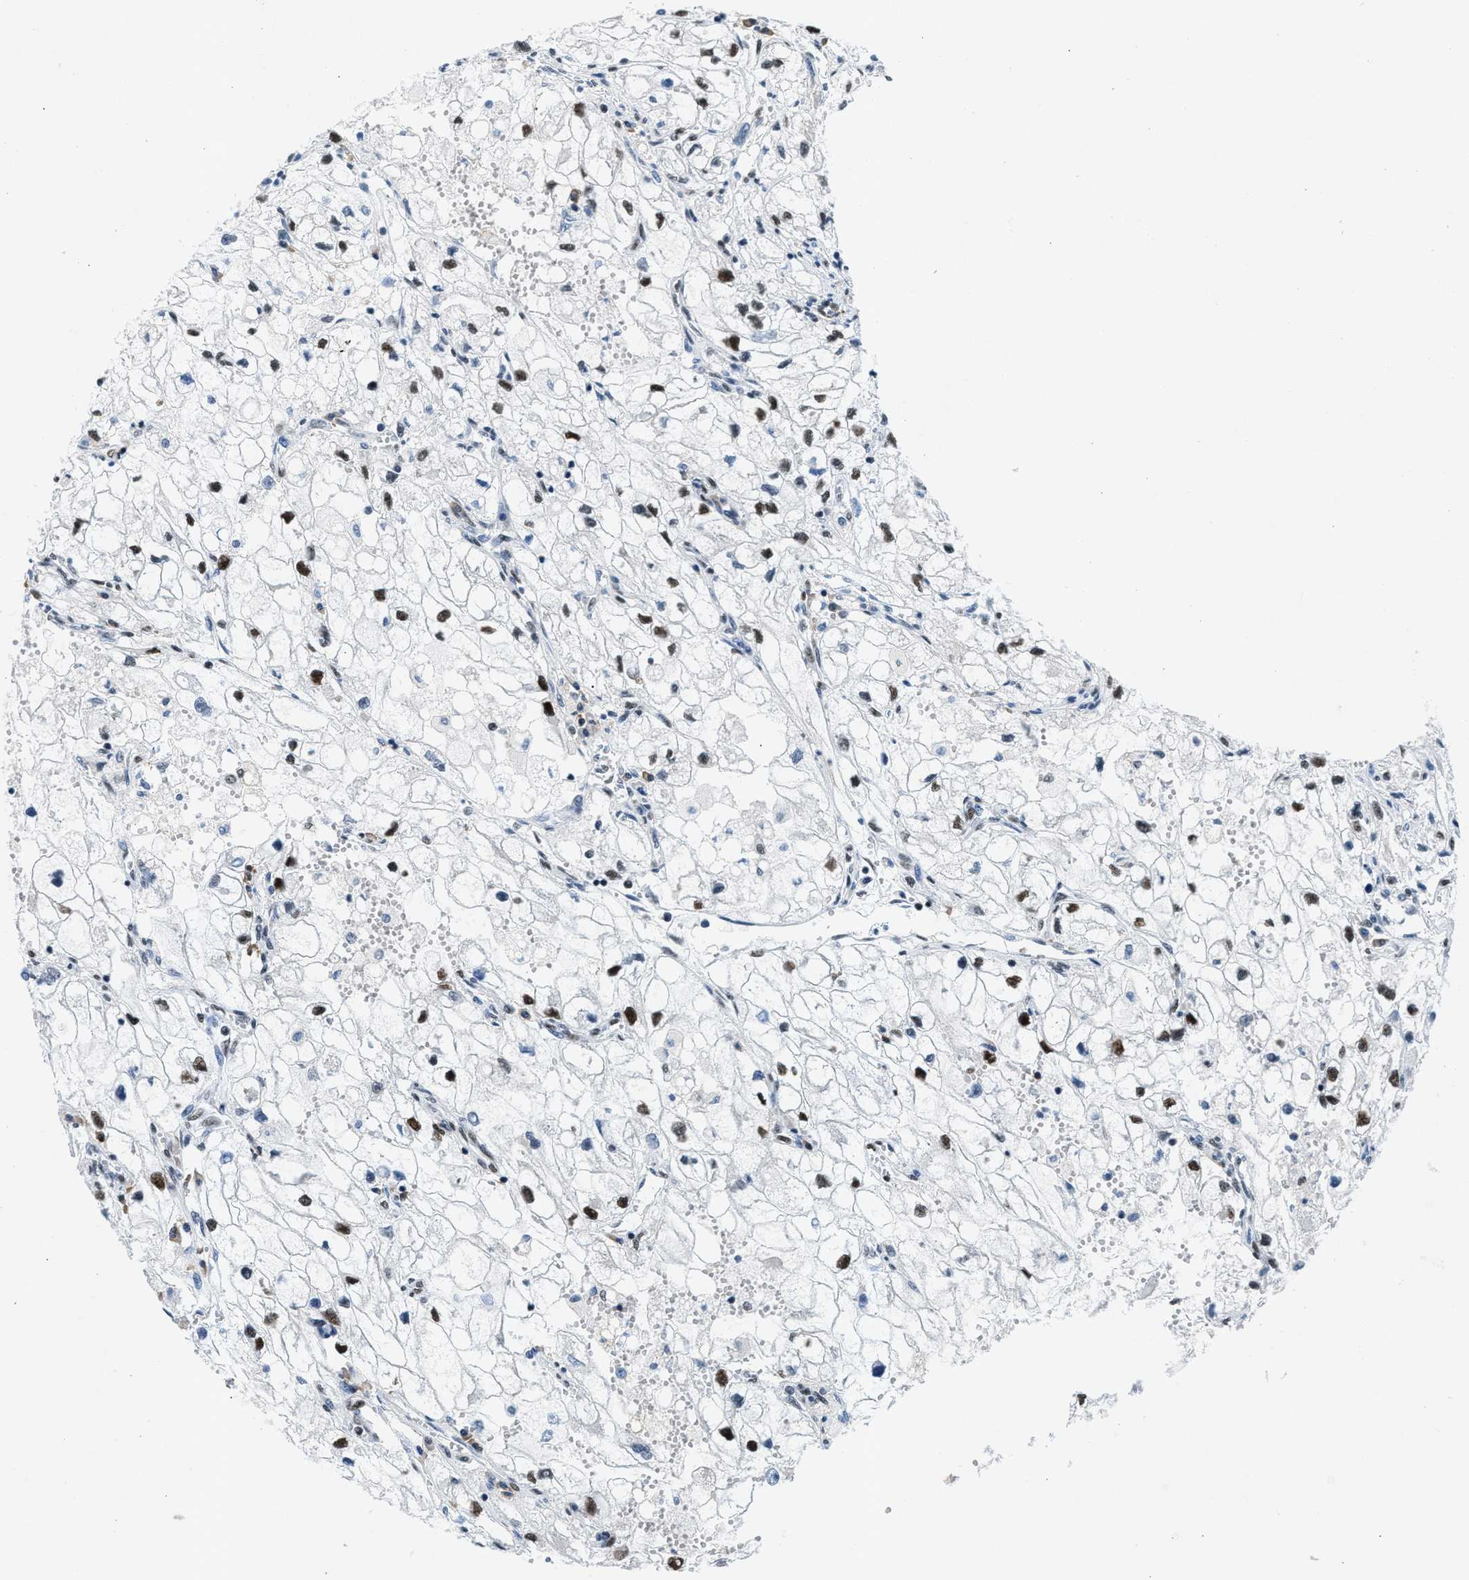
{"staining": {"intensity": "moderate", "quantity": "25%-75%", "location": "nuclear"}, "tissue": "renal cancer", "cell_type": "Tumor cells", "image_type": "cancer", "snomed": [{"axis": "morphology", "description": "Adenocarcinoma, NOS"}, {"axis": "topography", "description": "Kidney"}], "caption": "This is a histology image of immunohistochemistry (IHC) staining of renal cancer (adenocarcinoma), which shows moderate positivity in the nuclear of tumor cells.", "gene": "ATF2", "patient": {"sex": "female", "age": 70}}